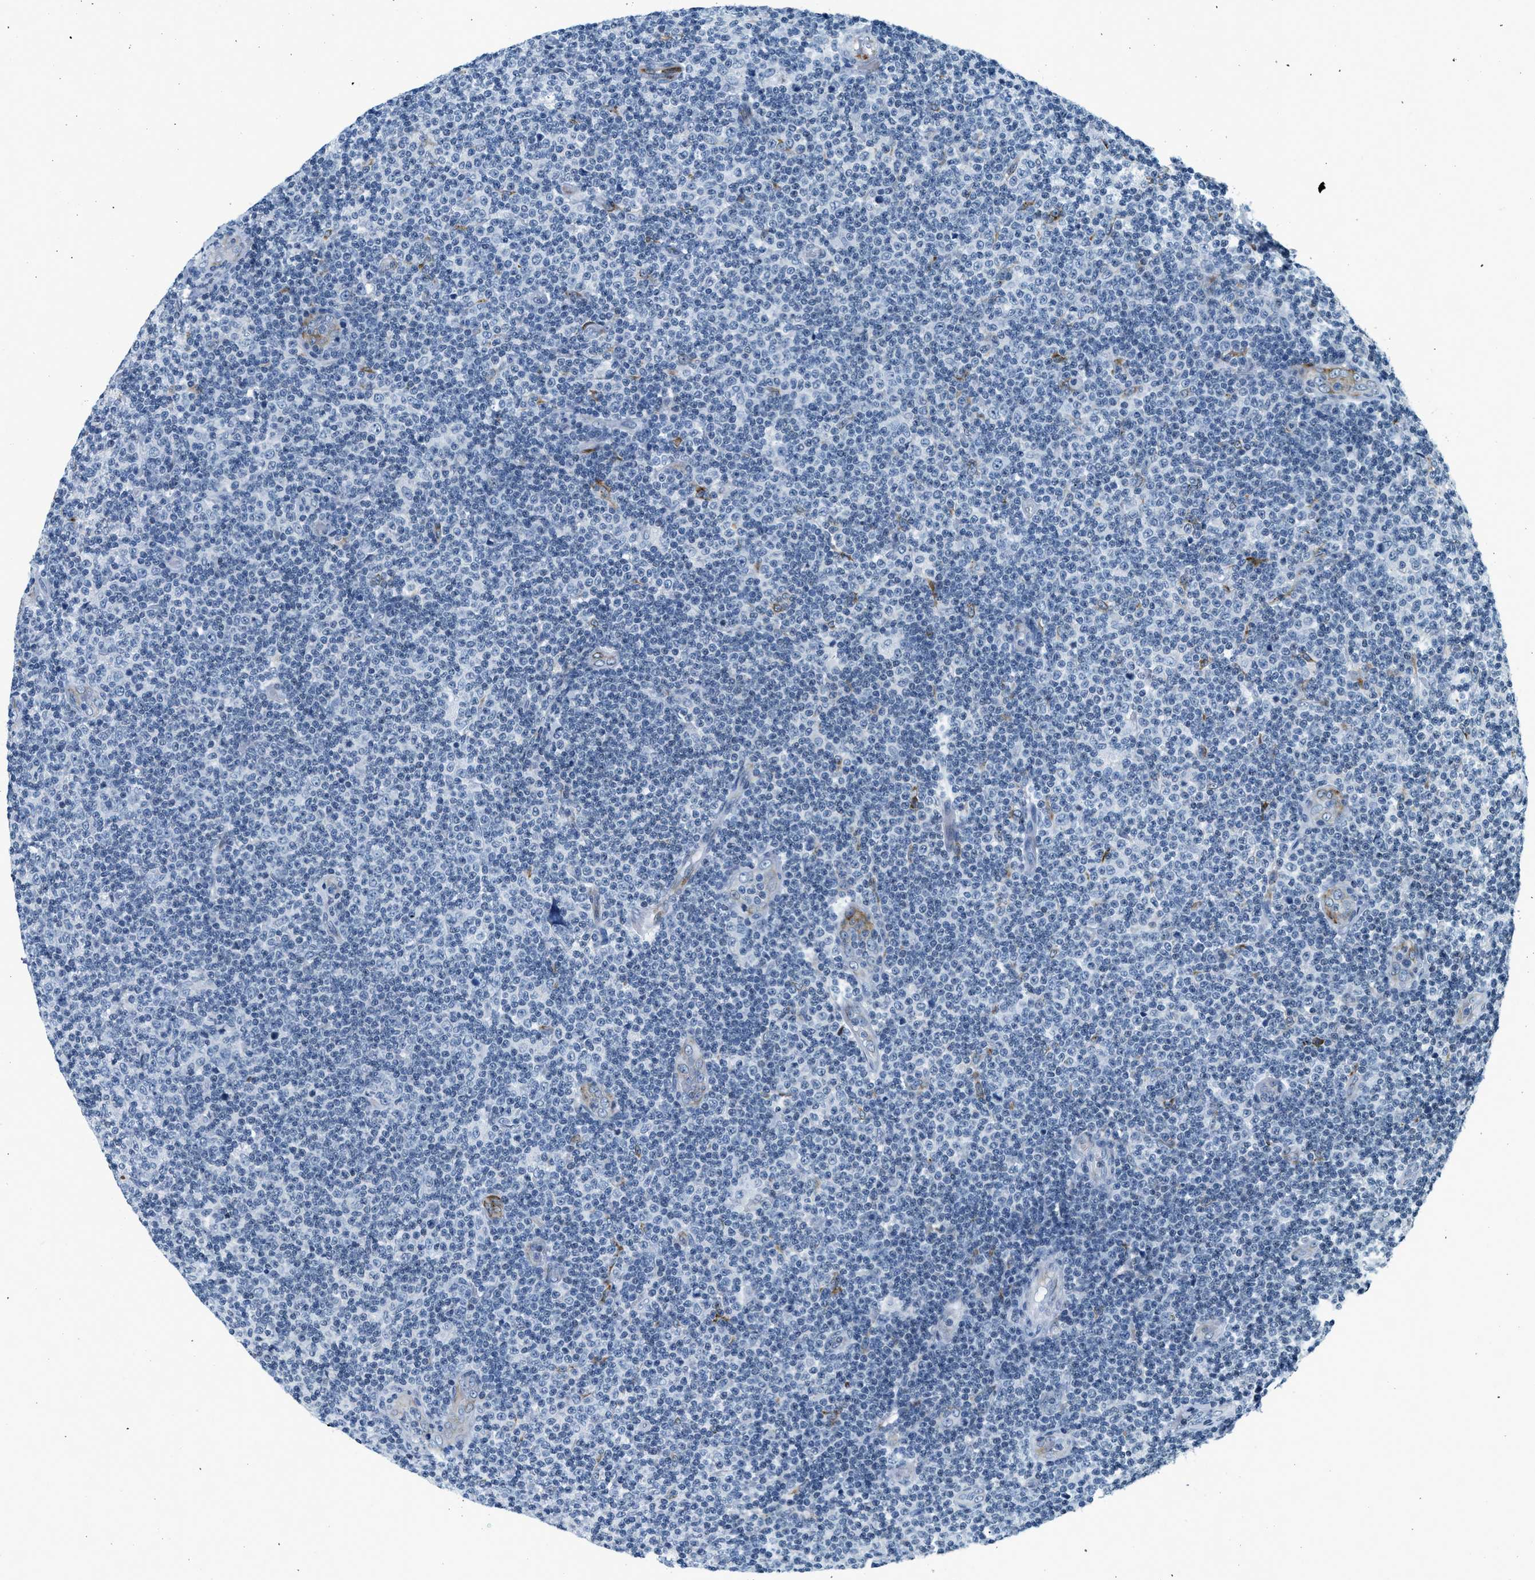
{"staining": {"intensity": "negative", "quantity": "none", "location": "none"}, "tissue": "lymphoma", "cell_type": "Tumor cells", "image_type": "cancer", "snomed": [{"axis": "morphology", "description": "Malignant lymphoma, non-Hodgkin's type, Low grade"}, {"axis": "topography", "description": "Lymph node"}], "caption": "This is an immunohistochemistry micrograph of low-grade malignant lymphoma, non-Hodgkin's type. There is no positivity in tumor cells.", "gene": "UVRAG", "patient": {"sex": "male", "age": 83}}